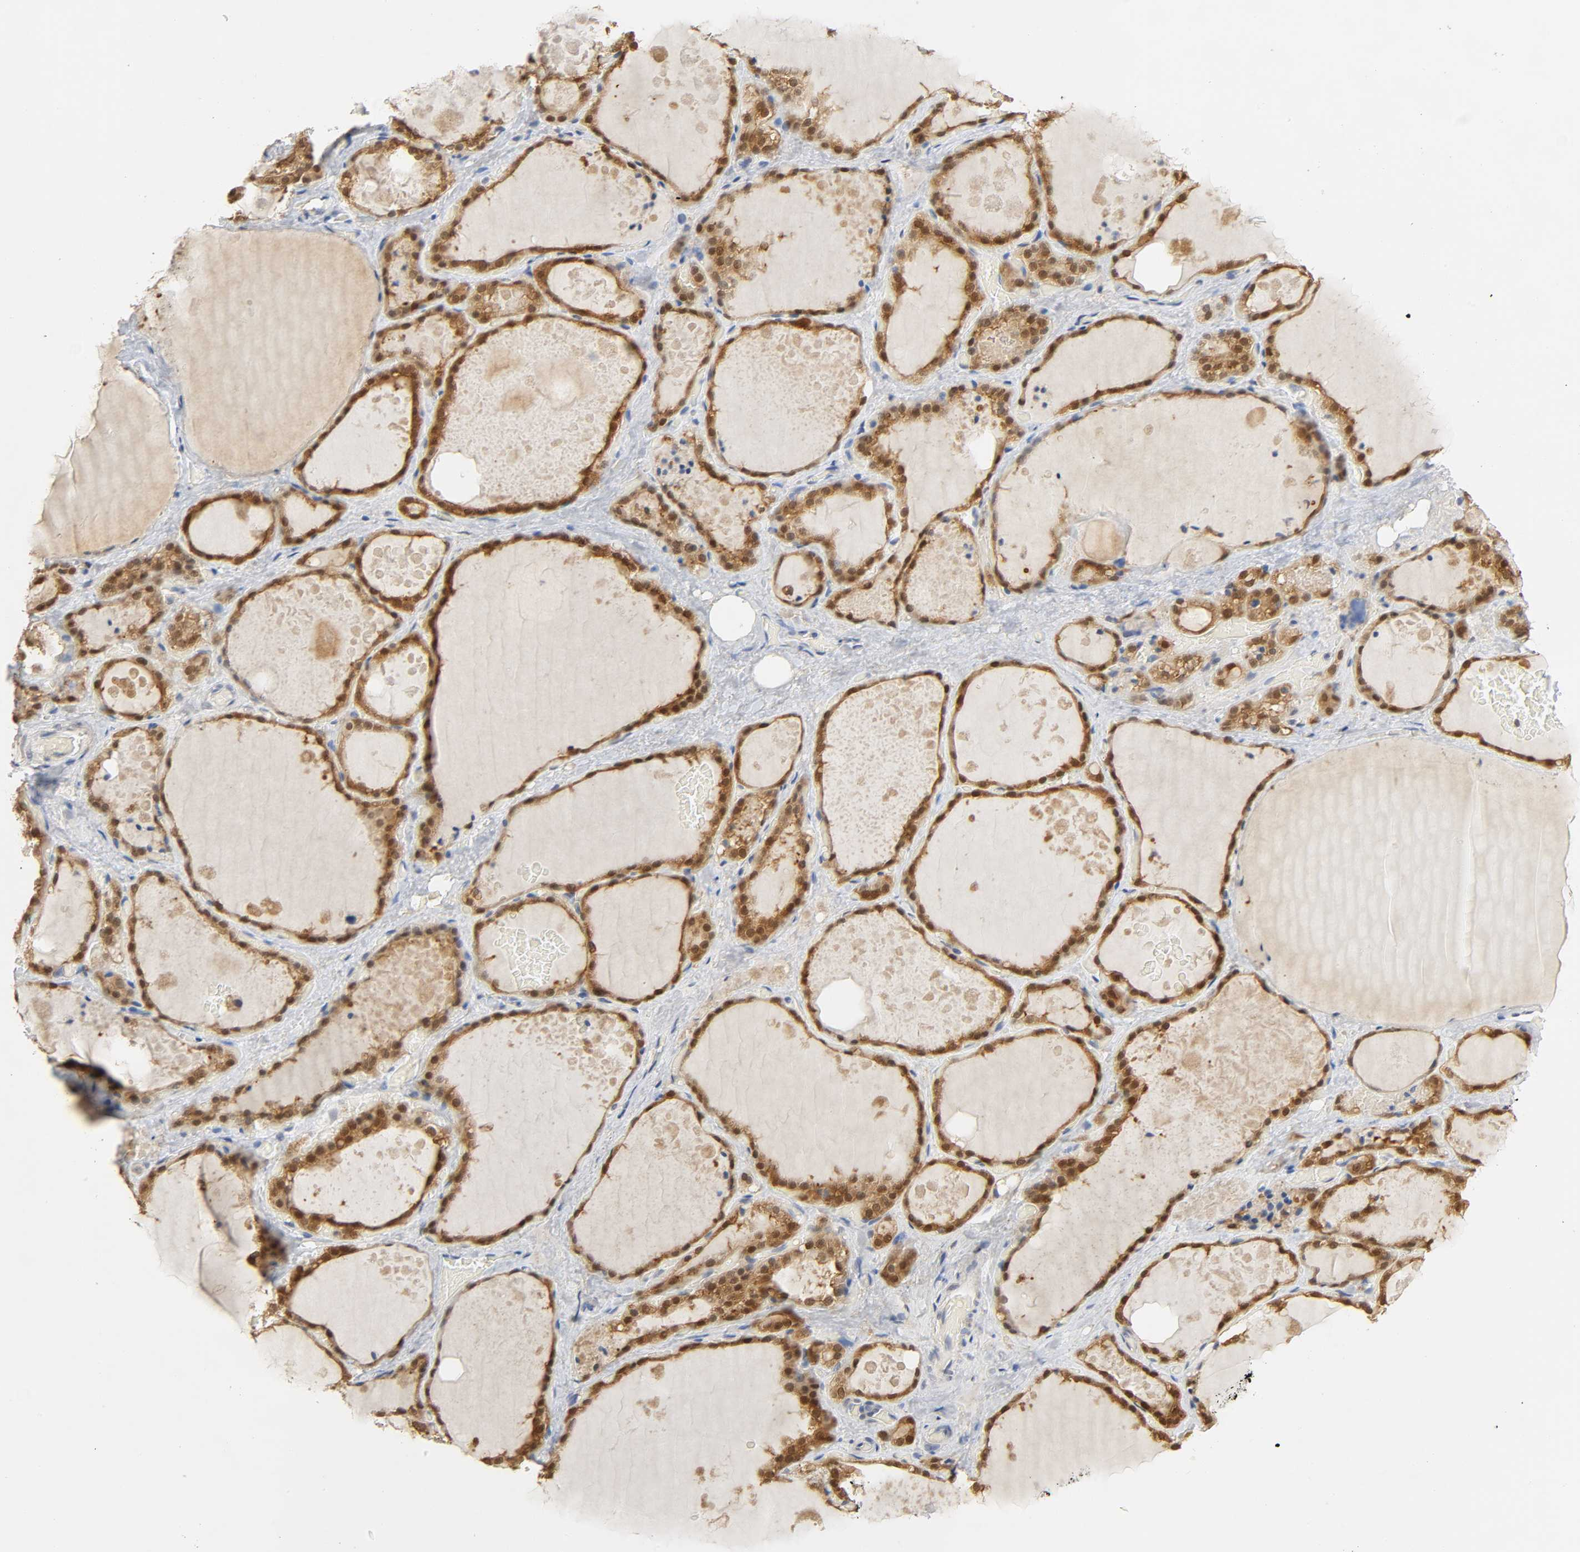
{"staining": {"intensity": "strong", "quantity": ">75%", "location": "cytoplasmic/membranous"}, "tissue": "thyroid gland", "cell_type": "Glandular cells", "image_type": "normal", "snomed": [{"axis": "morphology", "description": "Normal tissue, NOS"}, {"axis": "topography", "description": "Thyroid gland"}], "caption": "This histopathology image demonstrates unremarkable thyroid gland stained with IHC to label a protein in brown. The cytoplasmic/membranous of glandular cells show strong positivity for the protein. Nuclei are counter-stained blue.", "gene": "MIF", "patient": {"sex": "male", "age": 61}}